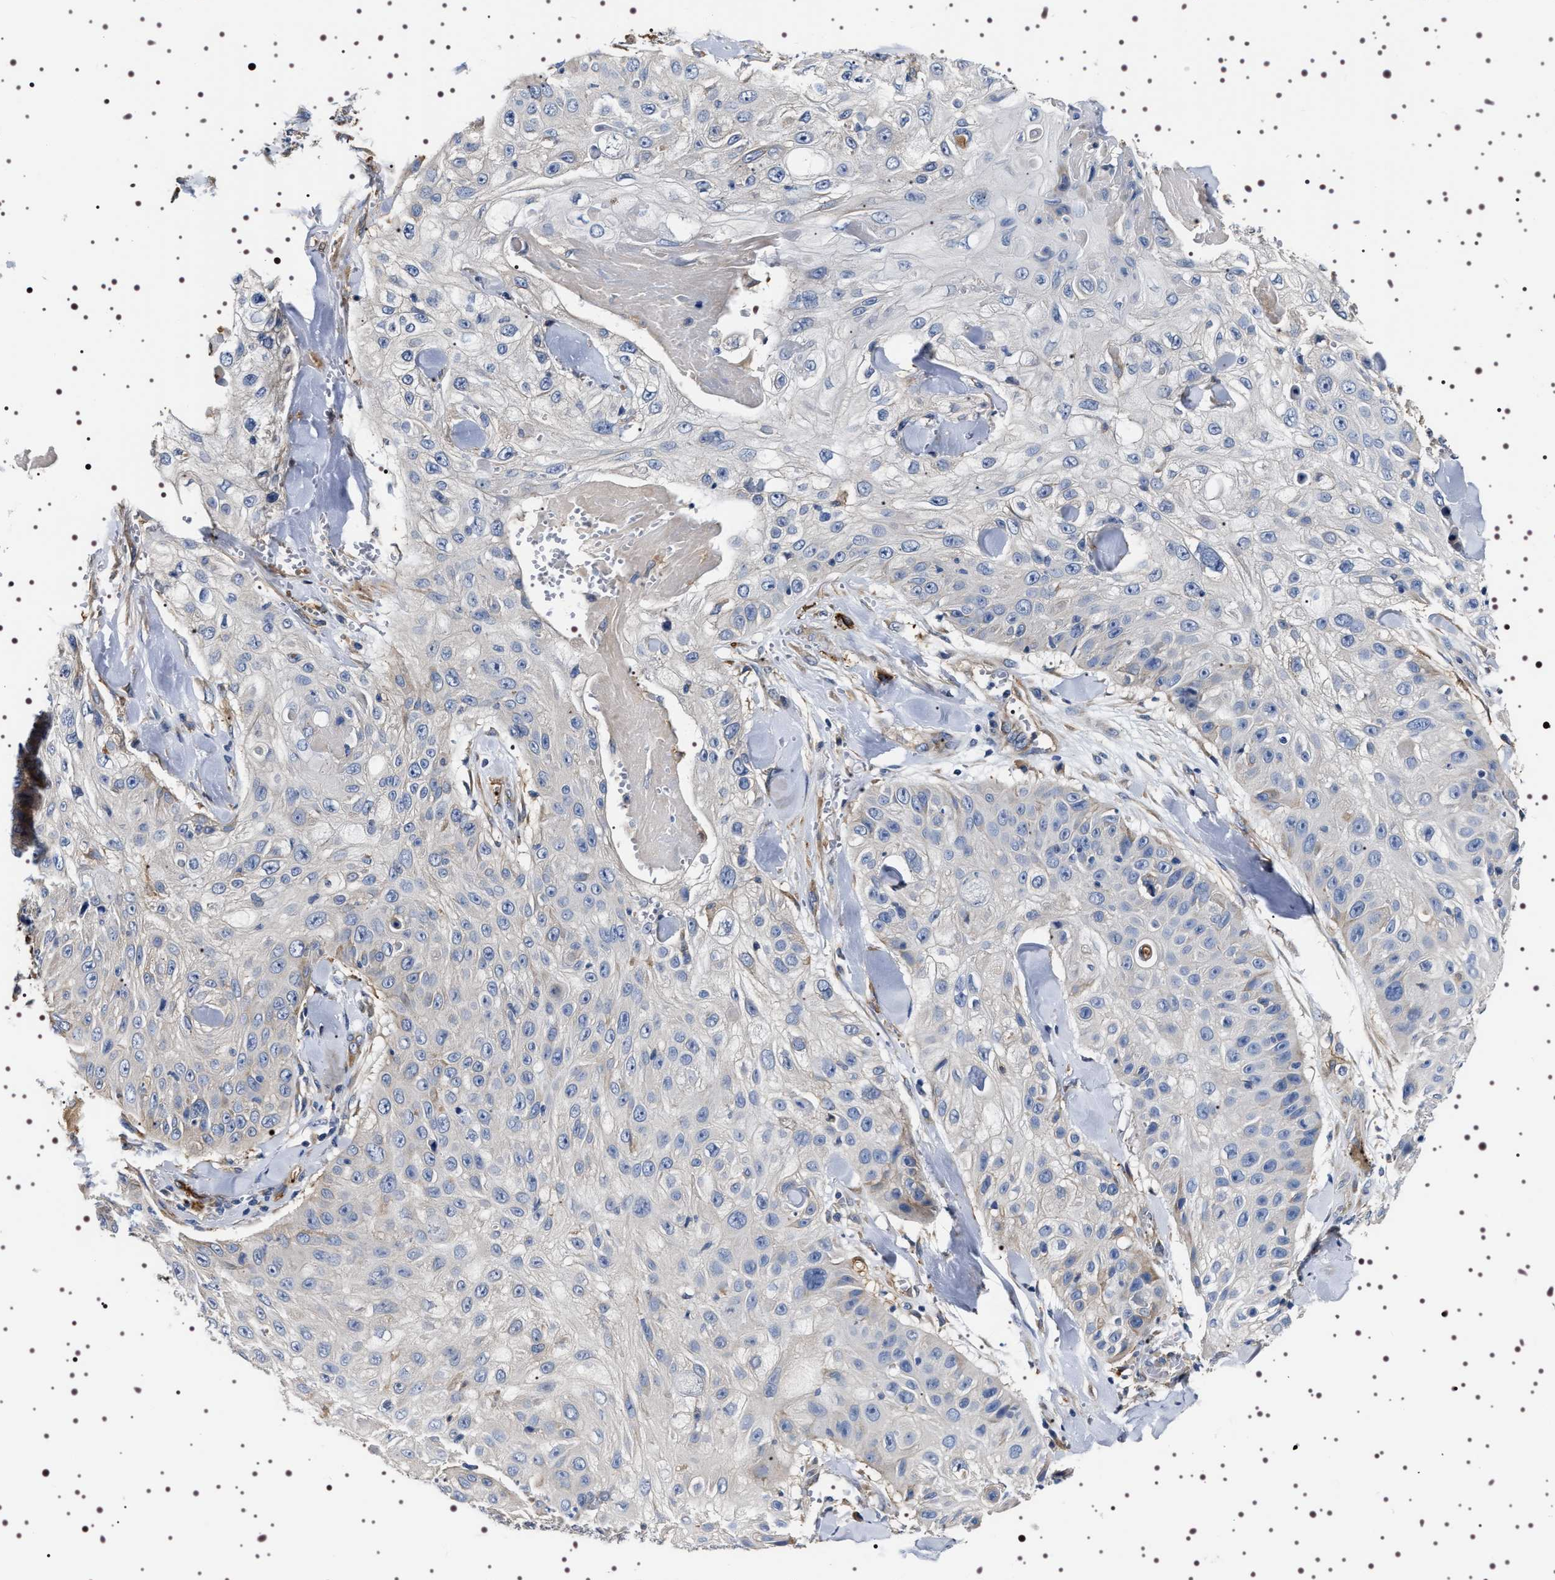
{"staining": {"intensity": "negative", "quantity": "none", "location": "none"}, "tissue": "skin cancer", "cell_type": "Tumor cells", "image_type": "cancer", "snomed": [{"axis": "morphology", "description": "Squamous cell carcinoma, NOS"}, {"axis": "topography", "description": "Skin"}], "caption": "This is an immunohistochemistry image of squamous cell carcinoma (skin). There is no staining in tumor cells.", "gene": "ALPL", "patient": {"sex": "male", "age": 86}}